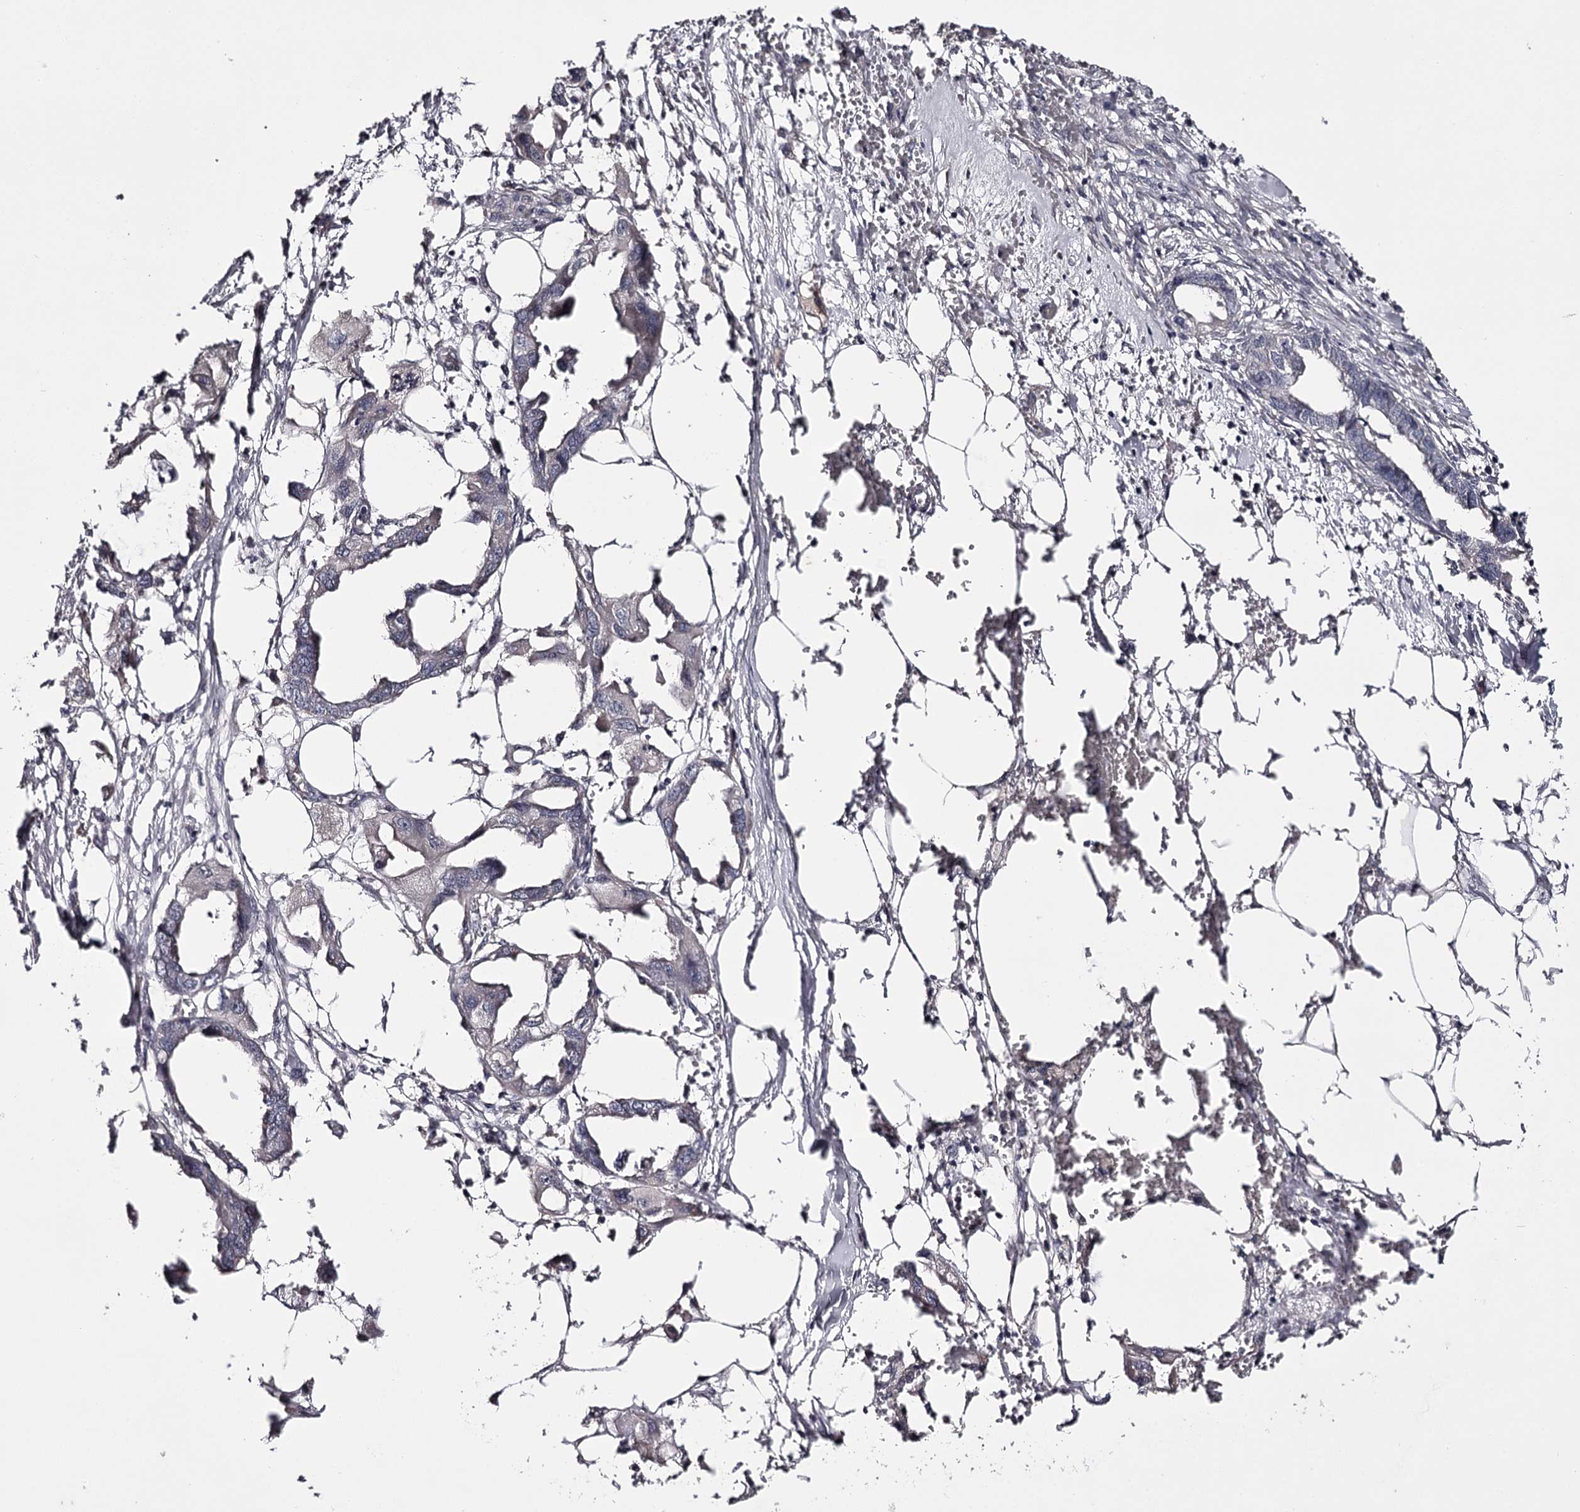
{"staining": {"intensity": "negative", "quantity": "none", "location": "none"}, "tissue": "endometrial cancer", "cell_type": "Tumor cells", "image_type": "cancer", "snomed": [{"axis": "morphology", "description": "Adenocarcinoma, NOS"}, {"axis": "morphology", "description": "Adenocarcinoma, metastatic, NOS"}, {"axis": "topography", "description": "Adipose tissue"}, {"axis": "topography", "description": "Endometrium"}], "caption": "IHC photomicrograph of neoplastic tissue: human endometrial cancer stained with DAB (3,3'-diaminobenzidine) shows no significant protein staining in tumor cells.", "gene": "PRM2", "patient": {"sex": "female", "age": 67}}